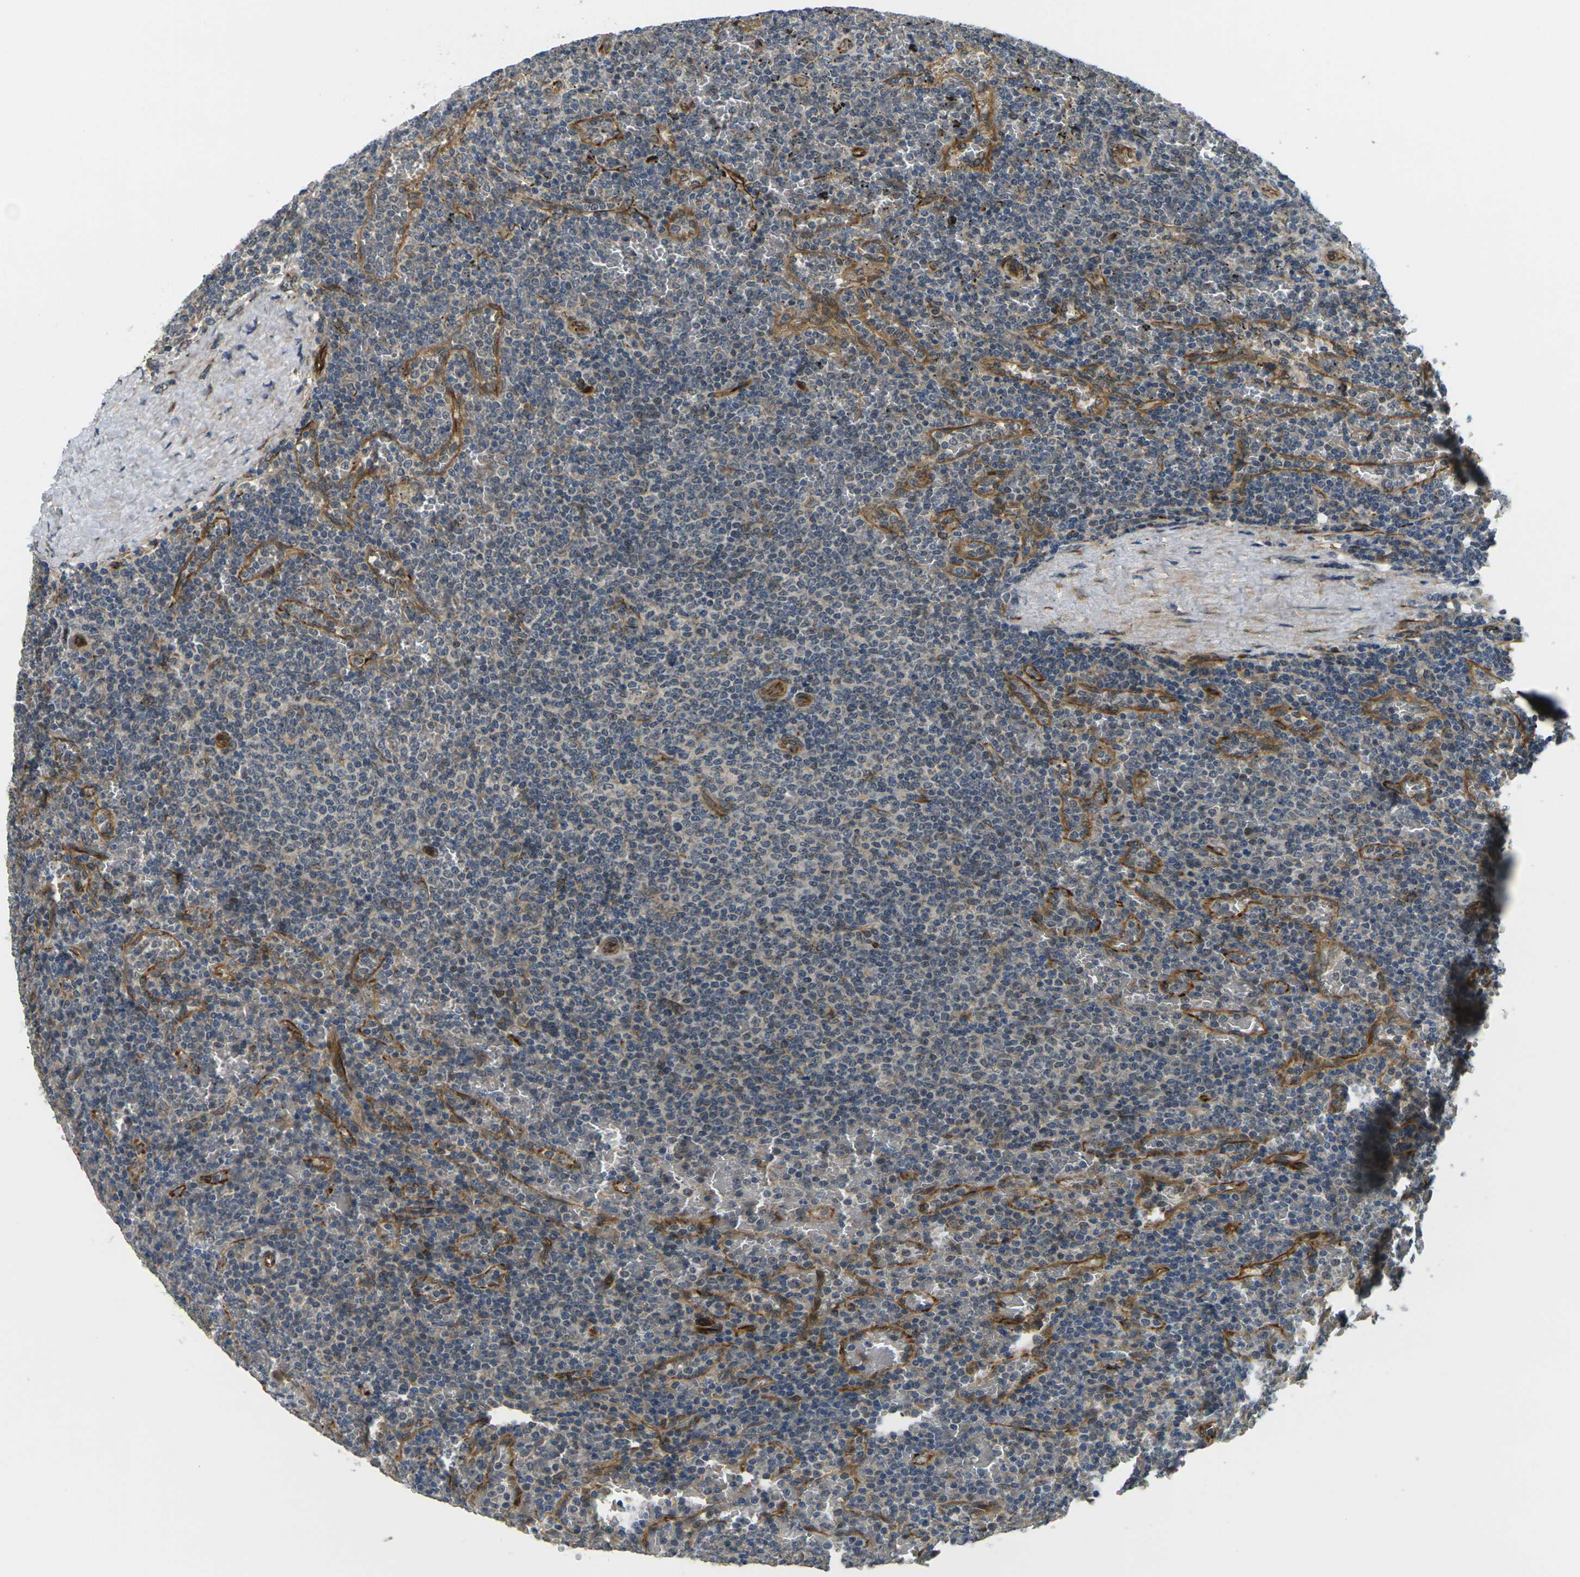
{"staining": {"intensity": "weak", "quantity": "<25%", "location": "cytoplasmic/membranous"}, "tissue": "lymphoma", "cell_type": "Tumor cells", "image_type": "cancer", "snomed": [{"axis": "morphology", "description": "Malignant lymphoma, non-Hodgkin's type, Low grade"}, {"axis": "topography", "description": "Spleen"}], "caption": "A high-resolution photomicrograph shows IHC staining of low-grade malignant lymphoma, non-Hodgkin's type, which reveals no significant expression in tumor cells.", "gene": "FUT11", "patient": {"sex": "female", "age": 77}}